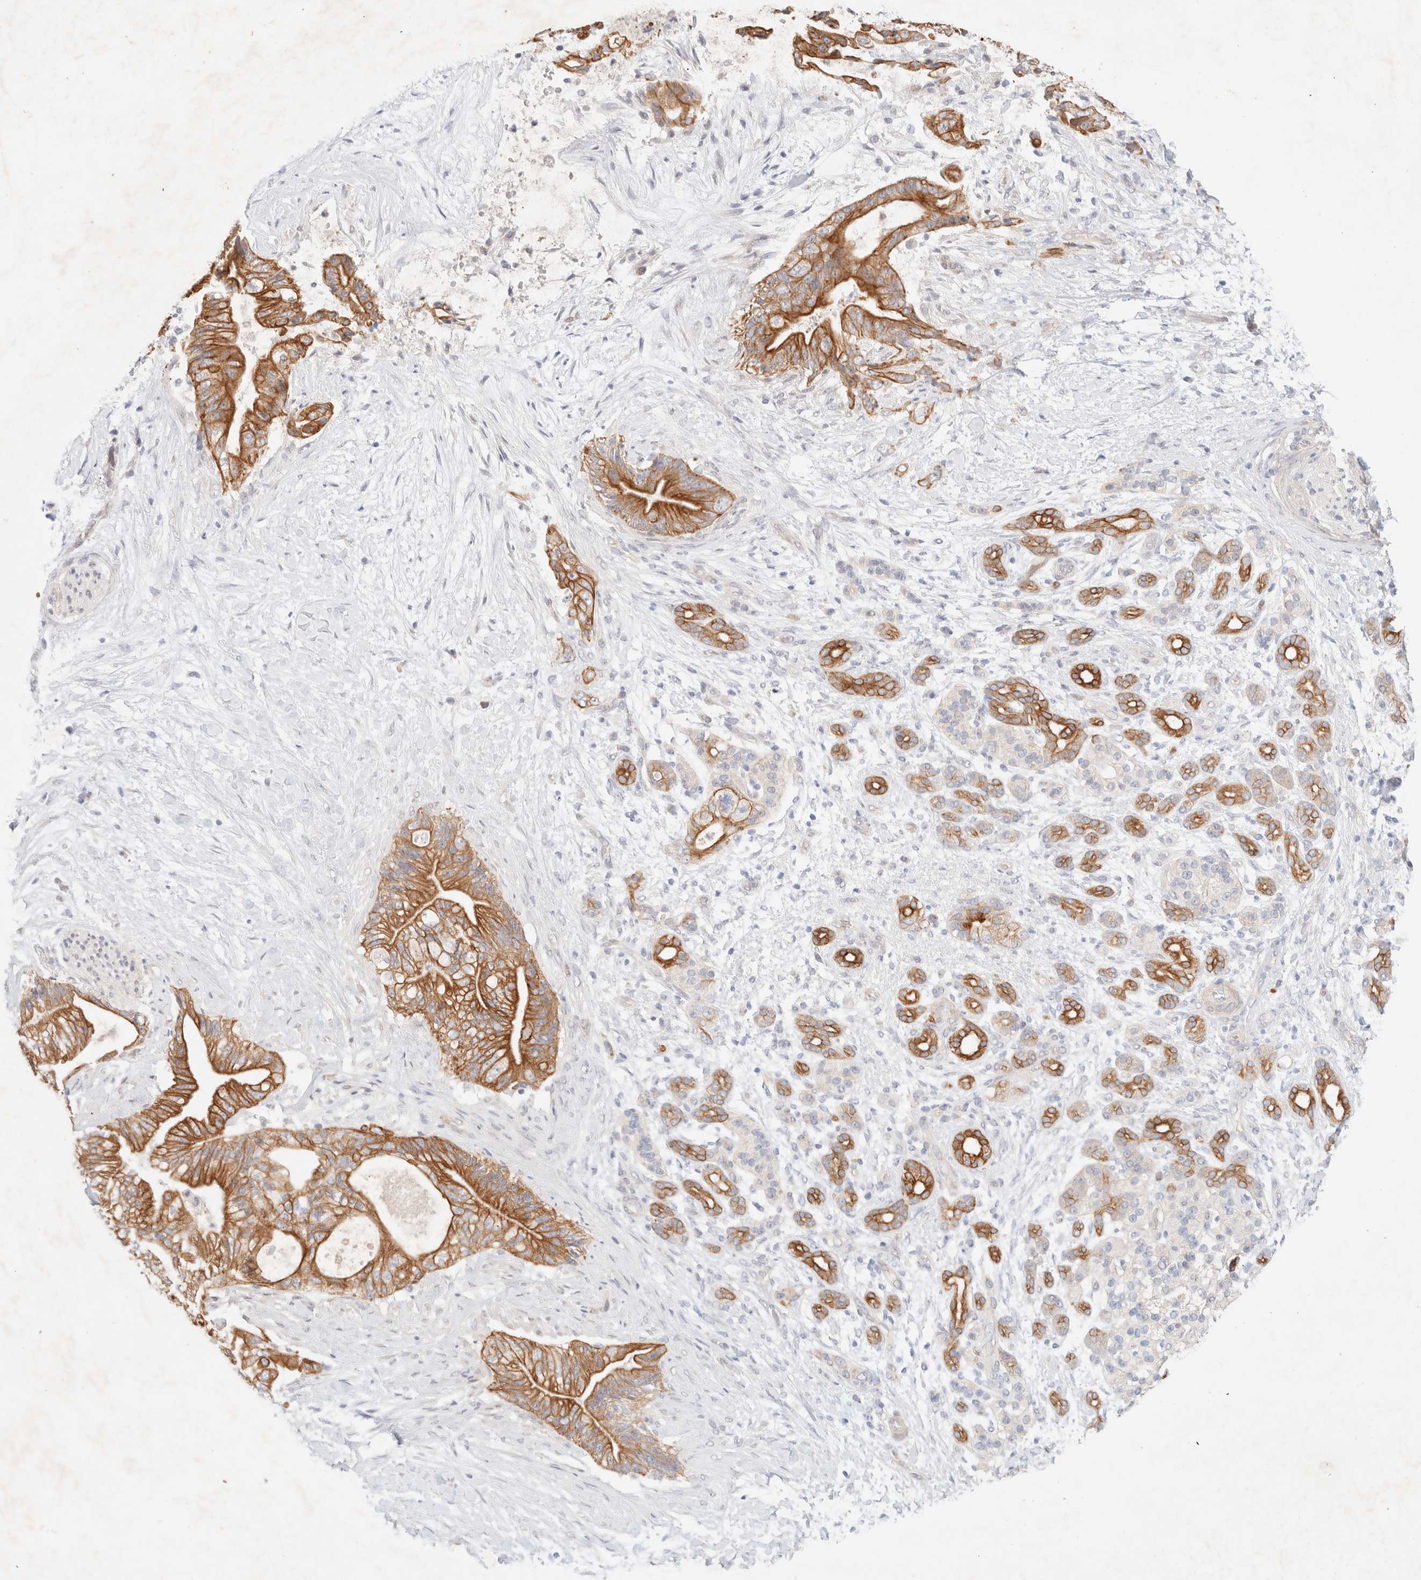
{"staining": {"intensity": "strong", "quantity": "25%-75%", "location": "cytoplasmic/membranous"}, "tissue": "pancreatic cancer", "cell_type": "Tumor cells", "image_type": "cancer", "snomed": [{"axis": "morphology", "description": "Adenocarcinoma, NOS"}, {"axis": "topography", "description": "Pancreas"}], "caption": "IHC of pancreatic cancer (adenocarcinoma) exhibits high levels of strong cytoplasmic/membranous expression in approximately 25%-75% of tumor cells.", "gene": "CSNK1E", "patient": {"sex": "male", "age": 59}}